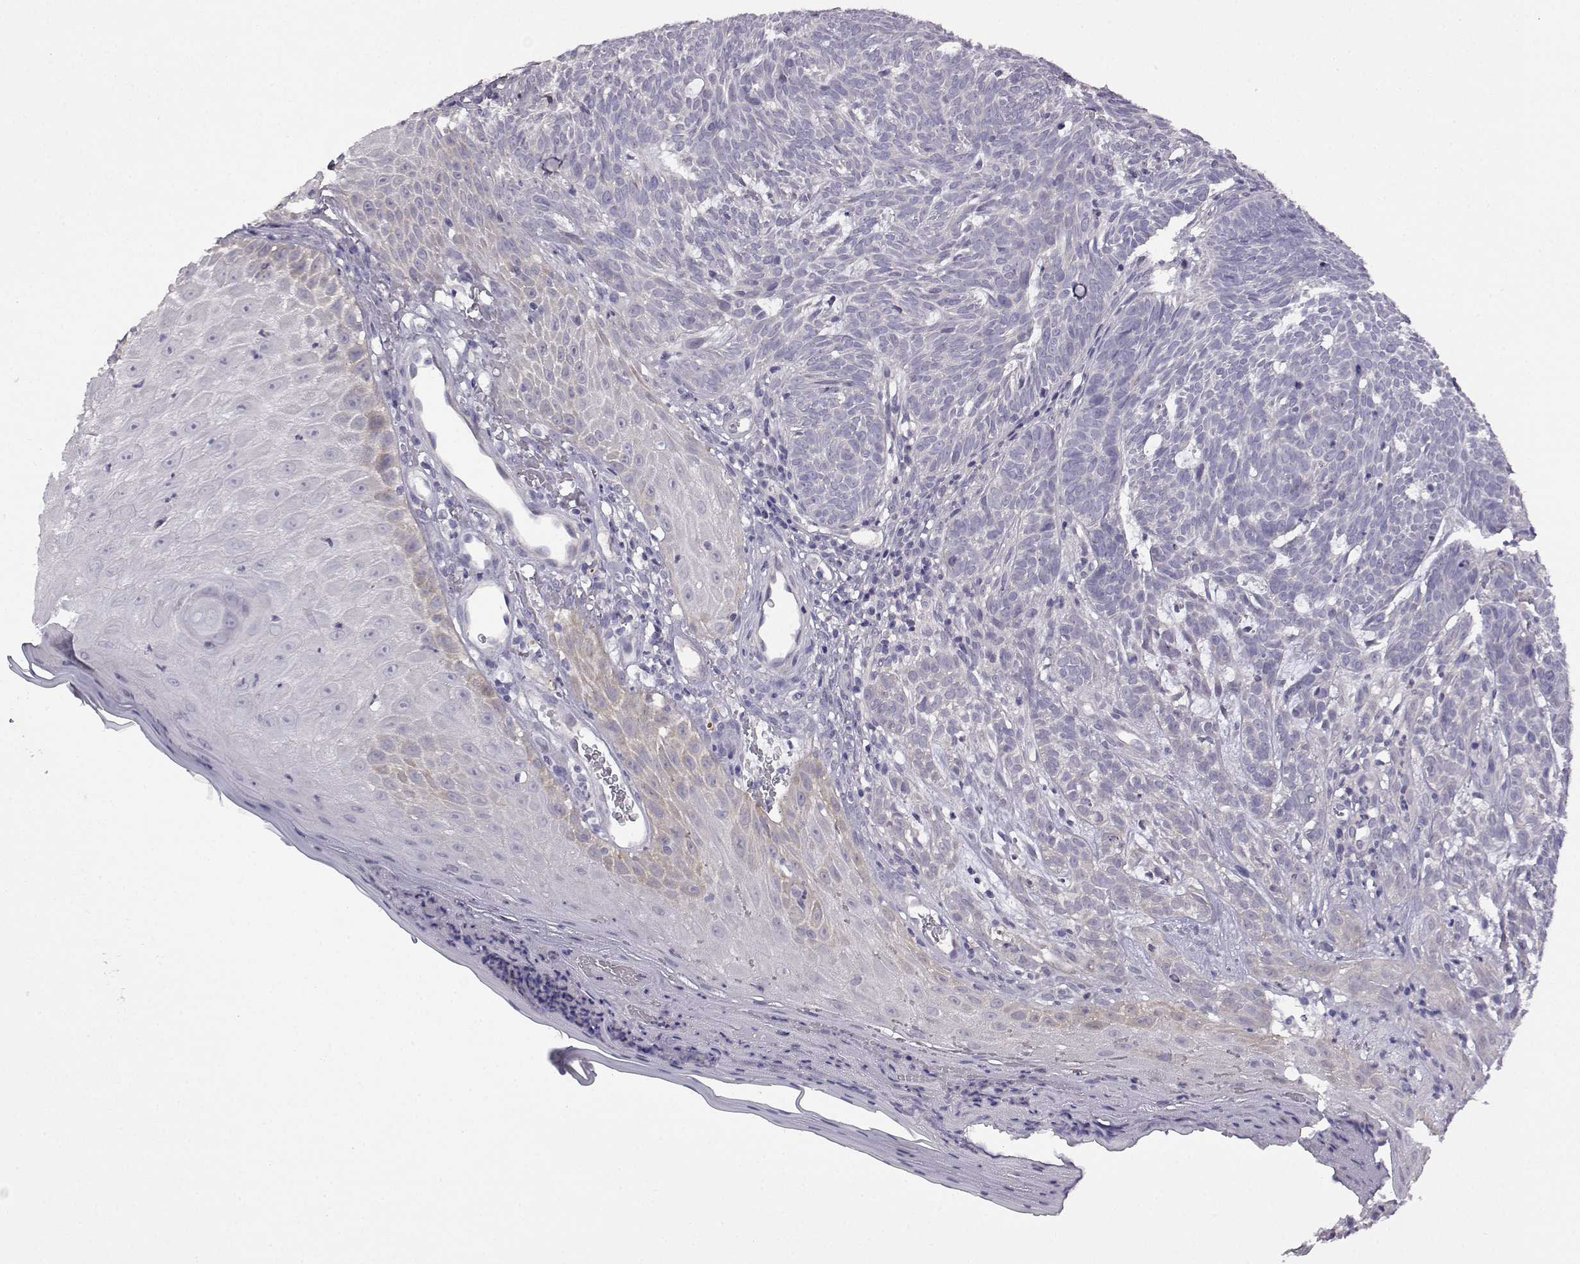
{"staining": {"intensity": "negative", "quantity": "none", "location": "none"}, "tissue": "skin cancer", "cell_type": "Tumor cells", "image_type": "cancer", "snomed": [{"axis": "morphology", "description": "Basal cell carcinoma"}, {"axis": "topography", "description": "Skin"}], "caption": "Immunohistochemistry (IHC) image of human basal cell carcinoma (skin) stained for a protein (brown), which demonstrates no expression in tumor cells.", "gene": "VGF", "patient": {"sex": "male", "age": 59}}